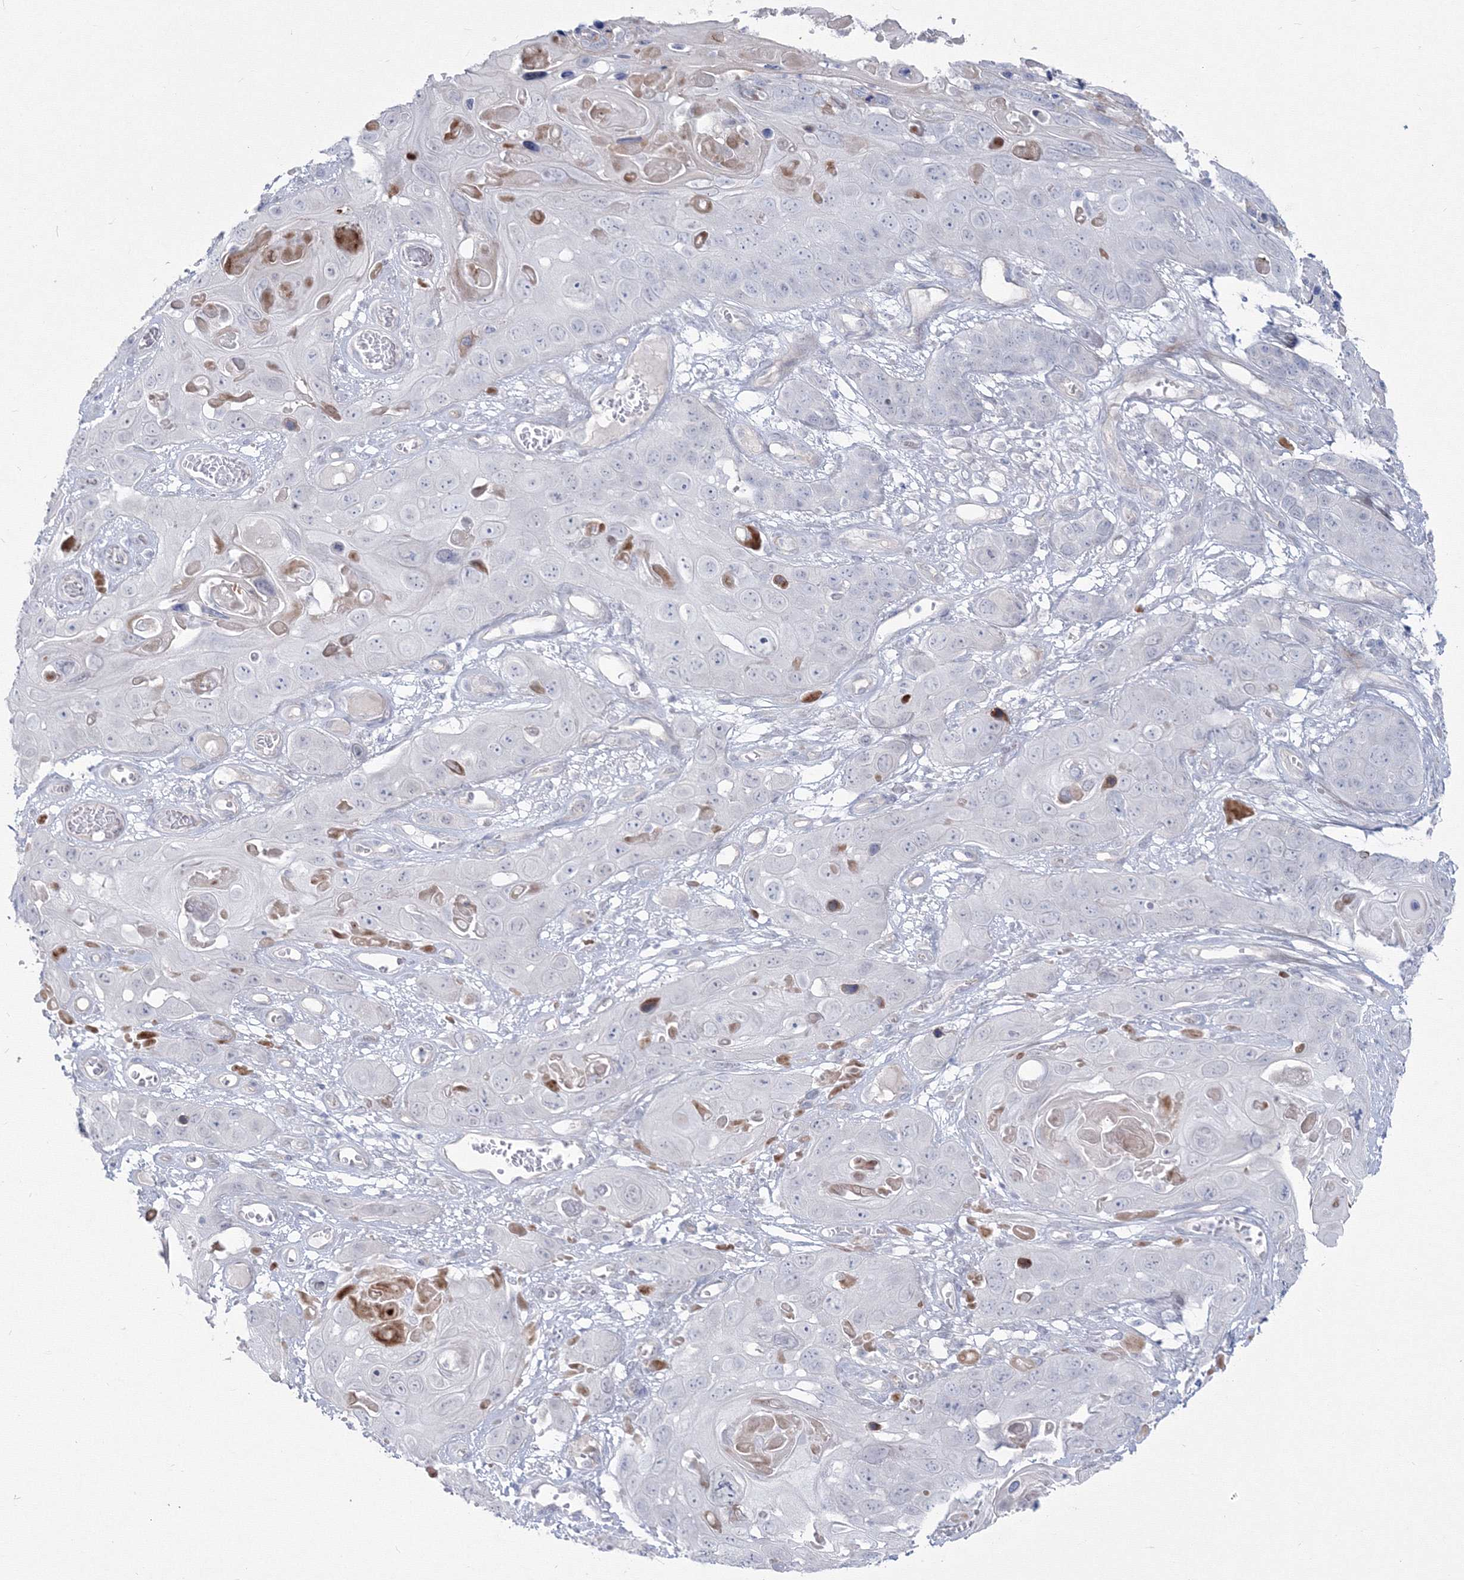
{"staining": {"intensity": "negative", "quantity": "none", "location": "none"}, "tissue": "skin cancer", "cell_type": "Tumor cells", "image_type": "cancer", "snomed": [{"axis": "morphology", "description": "Squamous cell carcinoma, NOS"}, {"axis": "topography", "description": "Skin"}], "caption": "Skin squamous cell carcinoma was stained to show a protein in brown. There is no significant staining in tumor cells. (Brightfield microscopy of DAB (3,3'-diaminobenzidine) immunohistochemistry (IHC) at high magnification).", "gene": "HYAL2", "patient": {"sex": "male", "age": 55}}